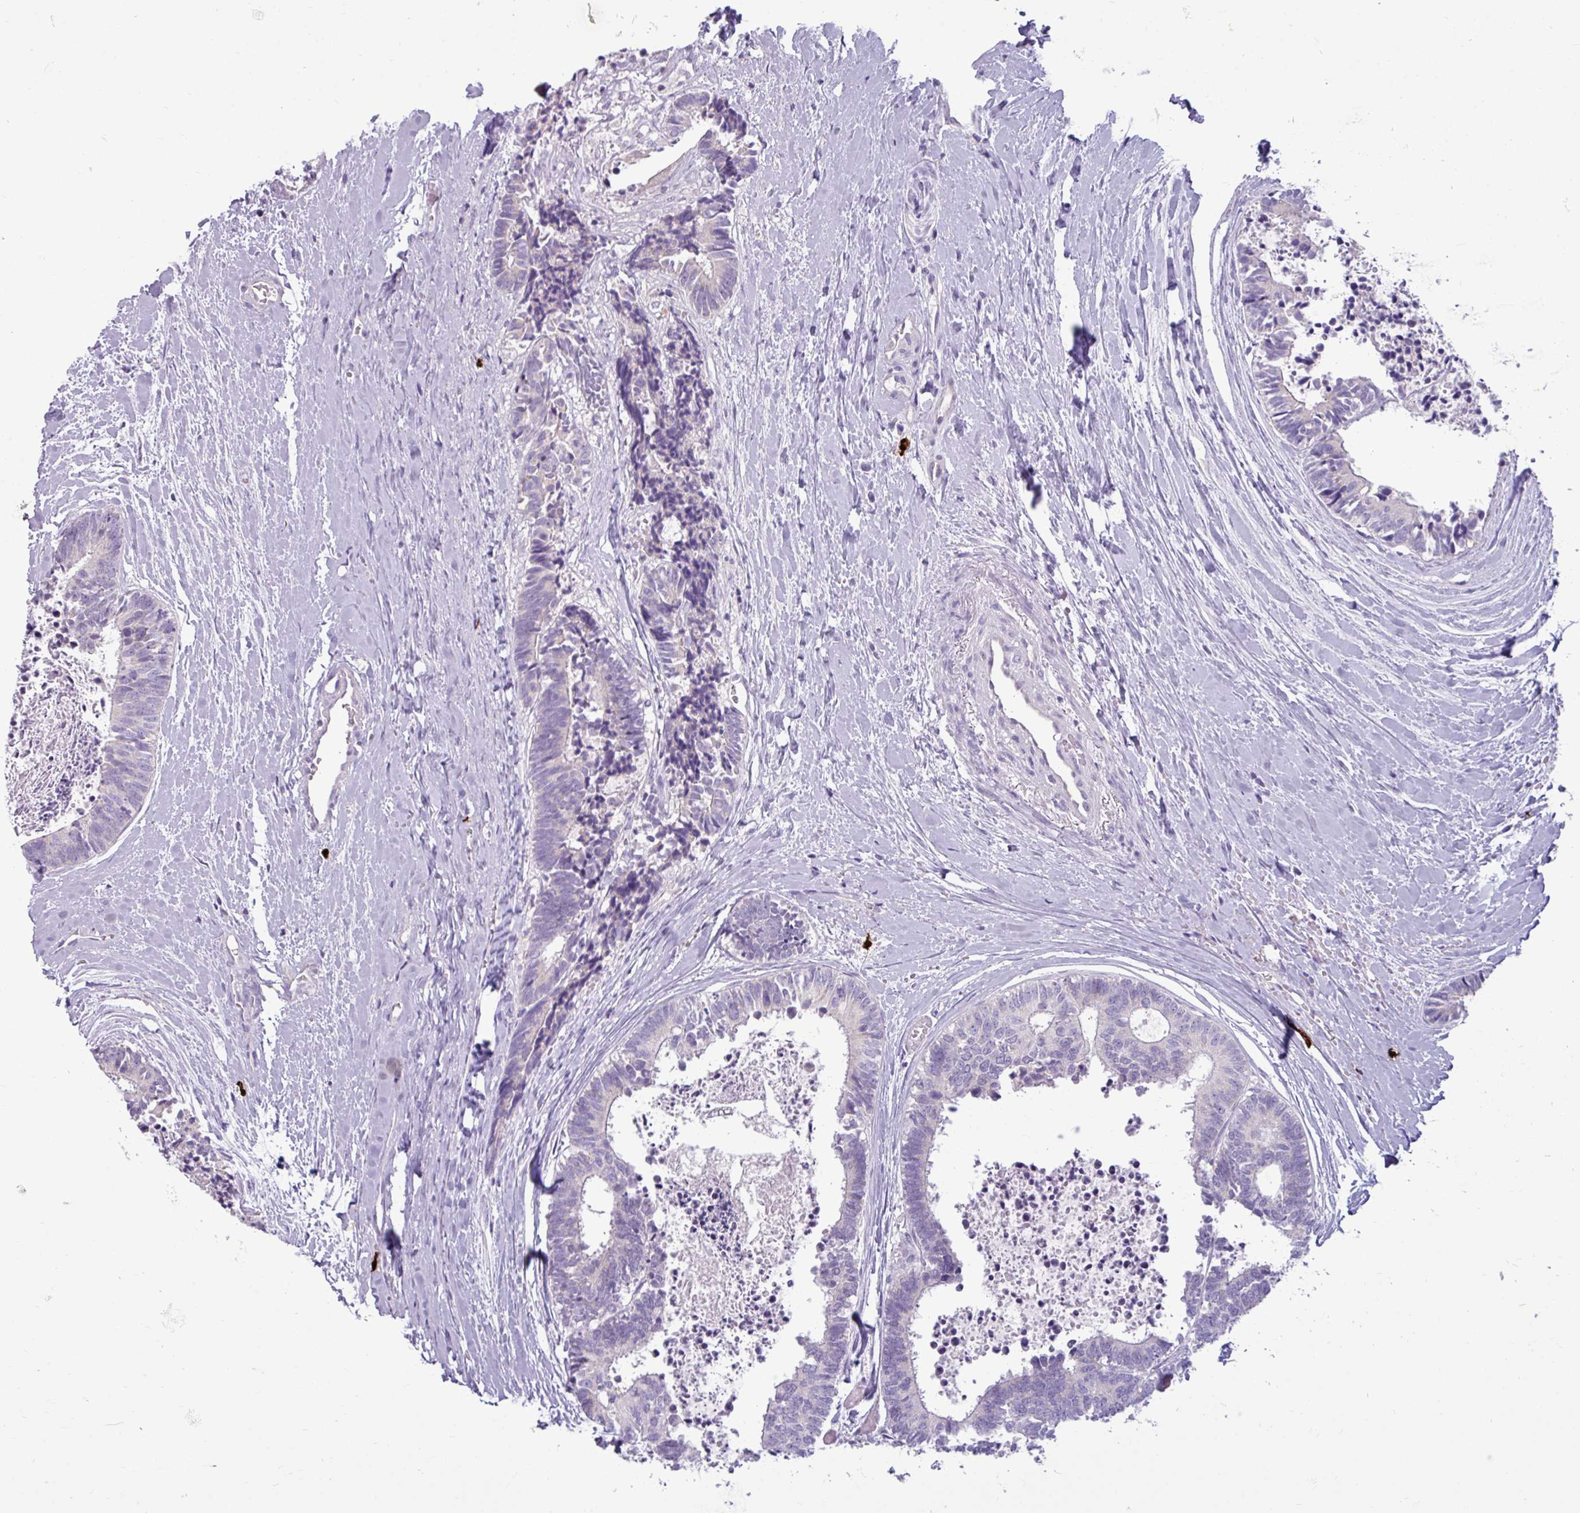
{"staining": {"intensity": "negative", "quantity": "none", "location": "none"}, "tissue": "colorectal cancer", "cell_type": "Tumor cells", "image_type": "cancer", "snomed": [{"axis": "morphology", "description": "Adenocarcinoma, NOS"}, {"axis": "topography", "description": "Colon"}, {"axis": "topography", "description": "Rectum"}], "caption": "DAB immunohistochemical staining of human colorectal cancer reveals no significant positivity in tumor cells.", "gene": "TRIM39", "patient": {"sex": "male", "age": 57}}